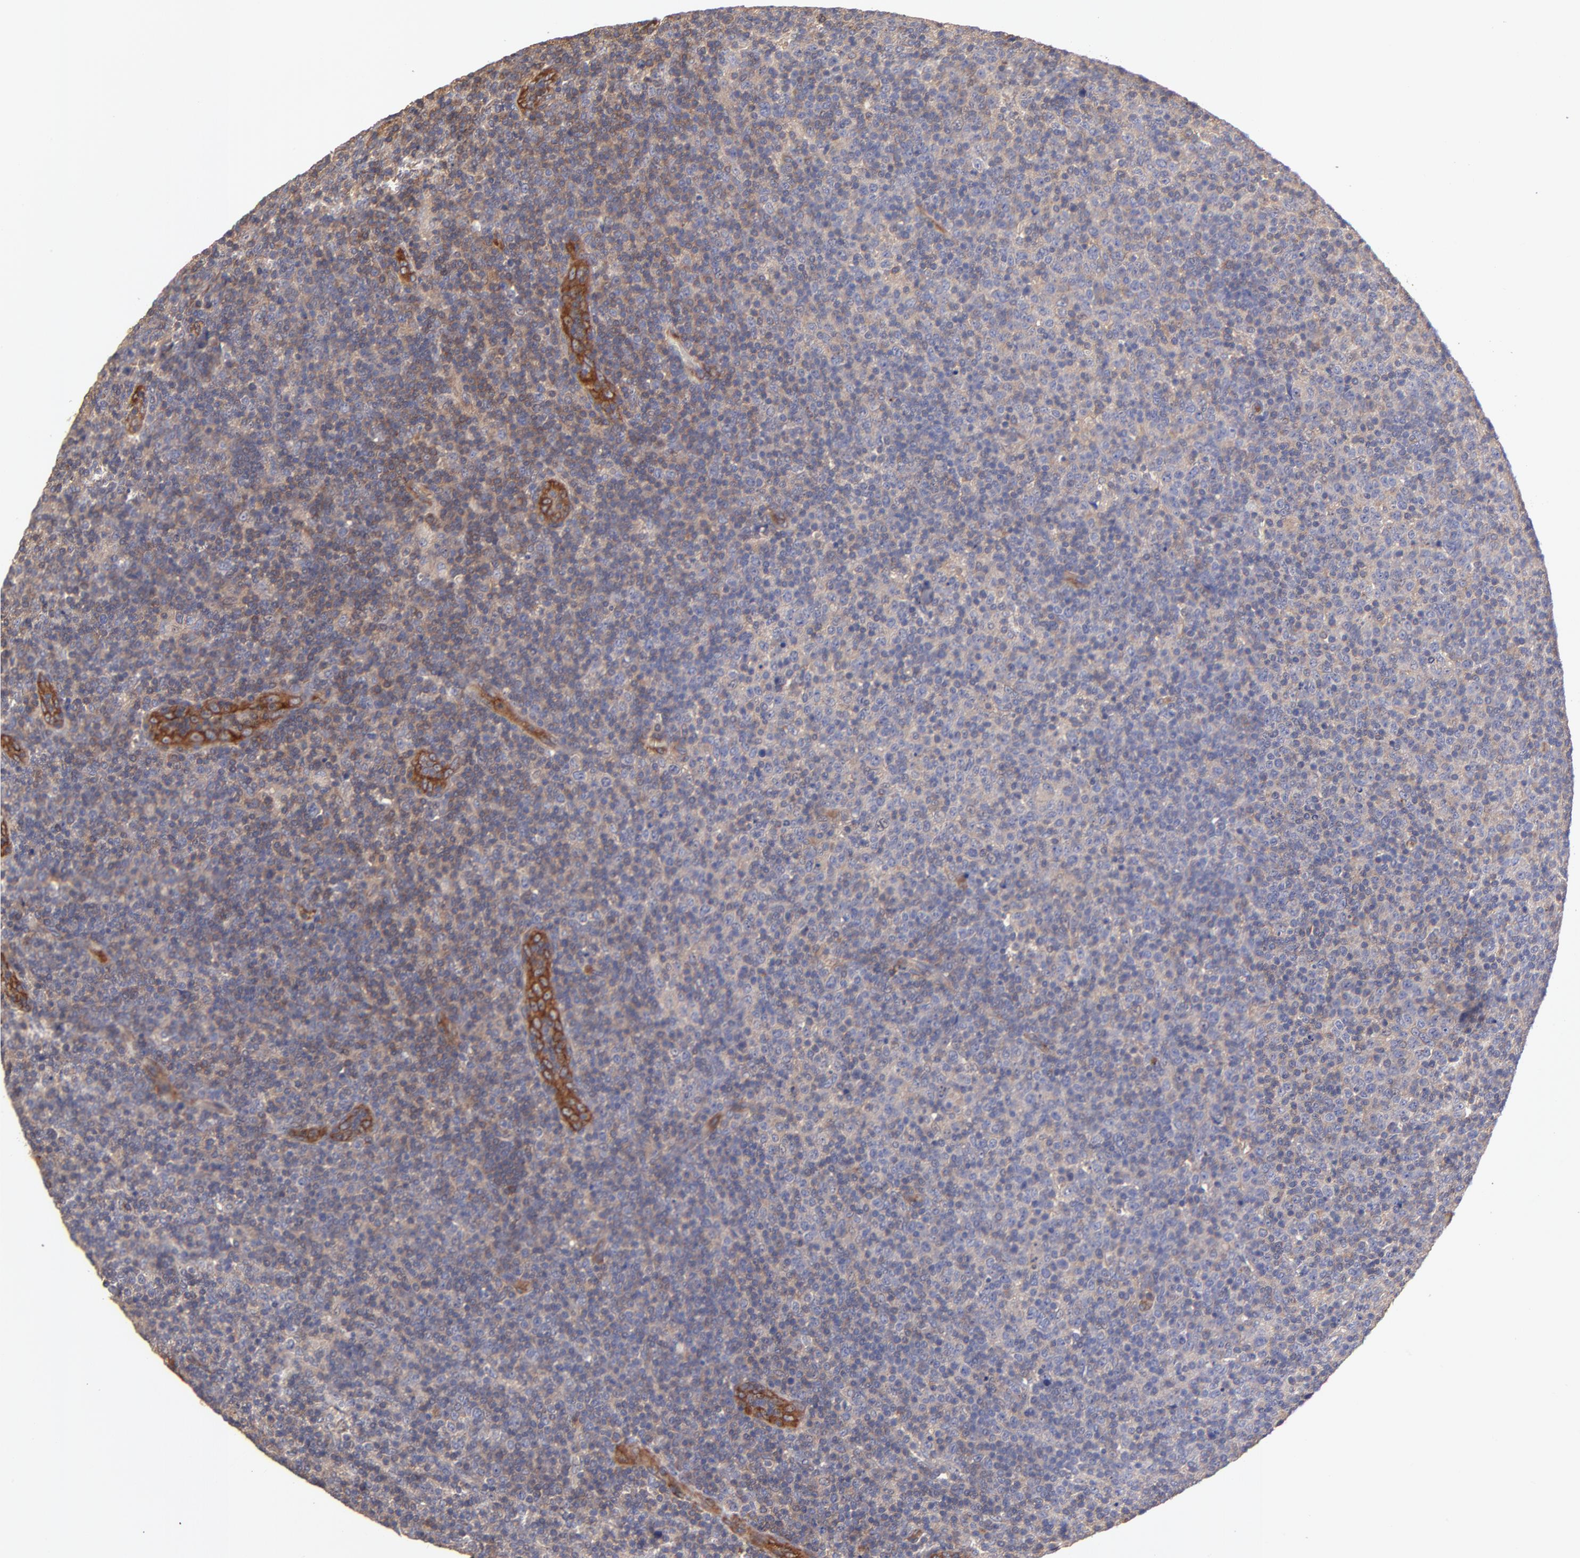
{"staining": {"intensity": "moderate", "quantity": ">75%", "location": "cytoplasmic/membranous"}, "tissue": "lymphoma", "cell_type": "Tumor cells", "image_type": "cancer", "snomed": [{"axis": "morphology", "description": "Malignant lymphoma, non-Hodgkin's type, Low grade"}, {"axis": "topography", "description": "Lymph node"}], "caption": "Lymphoma stained for a protein (brown) demonstrates moderate cytoplasmic/membranous positive expression in about >75% of tumor cells.", "gene": "ASB7", "patient": {"sex": "male", "age": 70}}